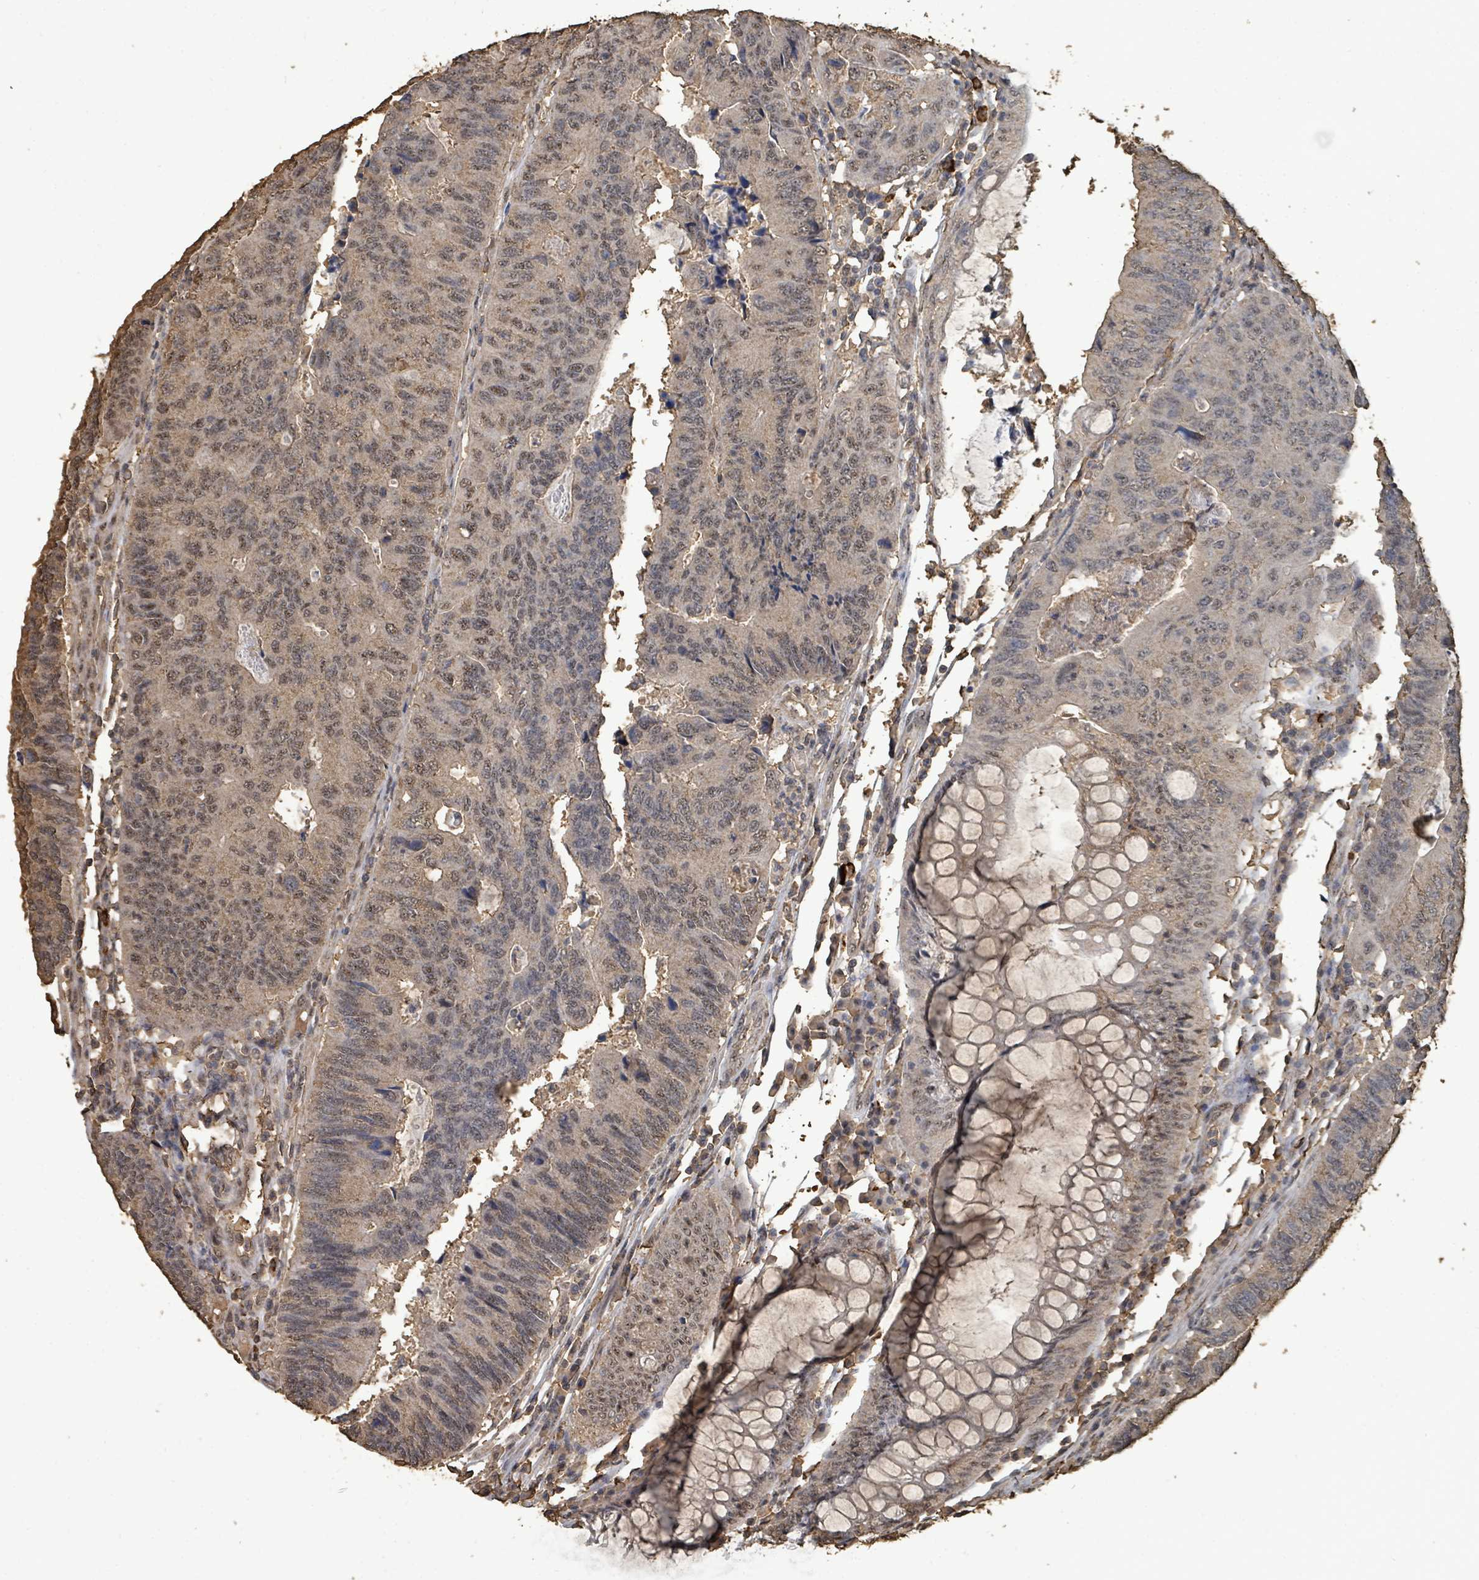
{"staining": {"intensity": "weak", "quantity": "25%-75%", "location": "cytoplasmic/membranous,nuclear"}, "tissue": "colorectal cancer", "cell_type": "Tumor cells", "image_type": "cancer", "snomed": [{"axis": "morphology", "description": "Adenocarcinoma, NOS"}, {"axis": "topography", "description": "Colon"}], "caption": "Immunohistochemistry (DAB) staining of human colorectal cancer (adenocarcinoma) demonstrates weak cytoplasmic/membranous and nuclear protein expression in approximately 25%-75% of tumor cells.", "gene": "C6orf52", "patient": {"sex": "female", "age": 67}}